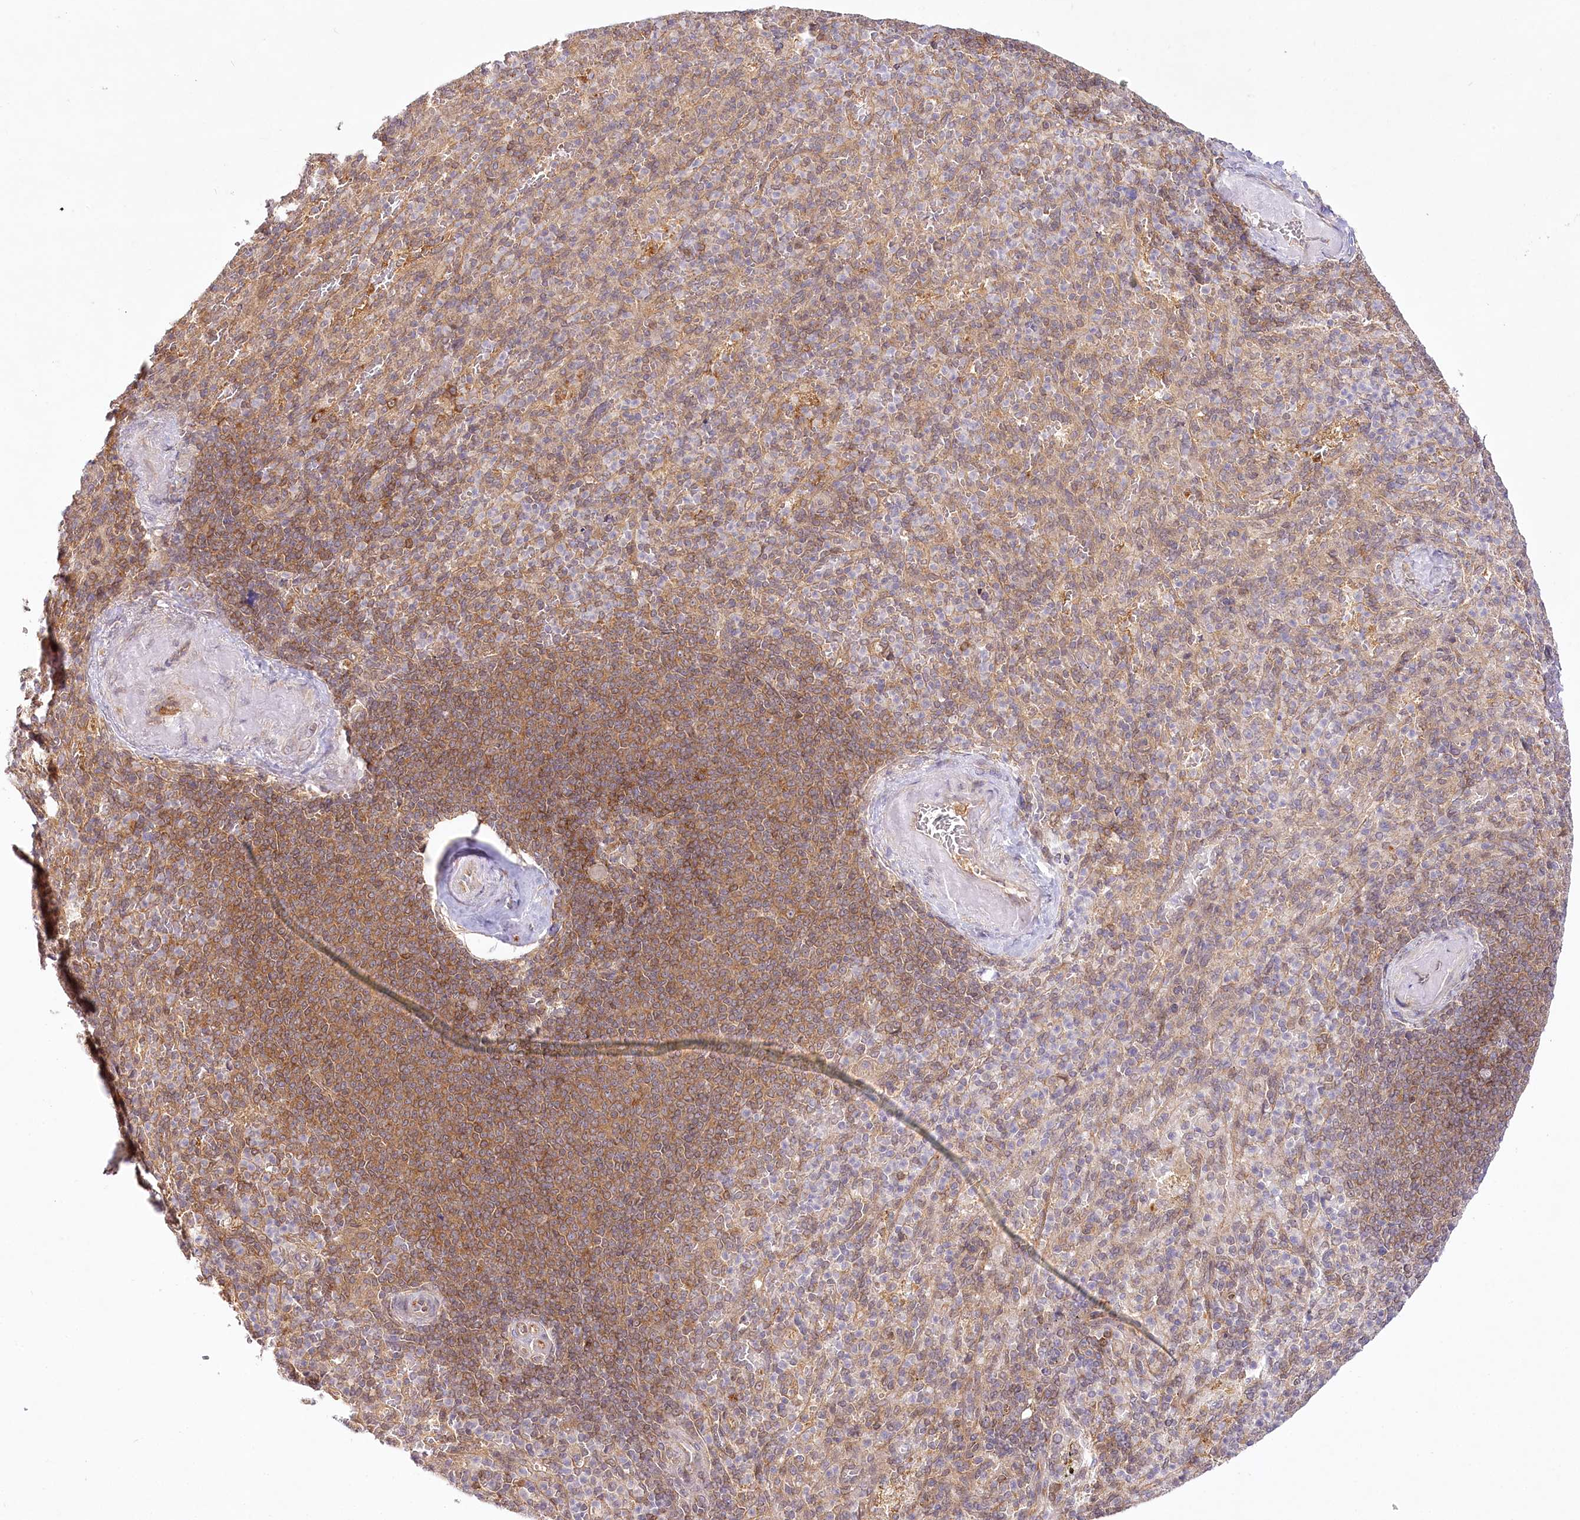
{"staining": {"intensity": "weak", "quantity": "25%-75%", "location": "cytoplasmic/membranous"}, "tissue": "spleen", "cell_type": "Cells in red pulp", "image_type": "normal", "snomed": [{"axis": "morphology", "description": "Normal tissue, NOS"}, {"axis": "topography", "description": "Spleen"}], "caption": "Spleen stained with DAB IHC reveals low levels of weak cytoplasmic/membranous staining in about 25%-75% of cells in red pulp.", "gene": "INPP4B", "patient": {"sex": "female", "age": 74}}